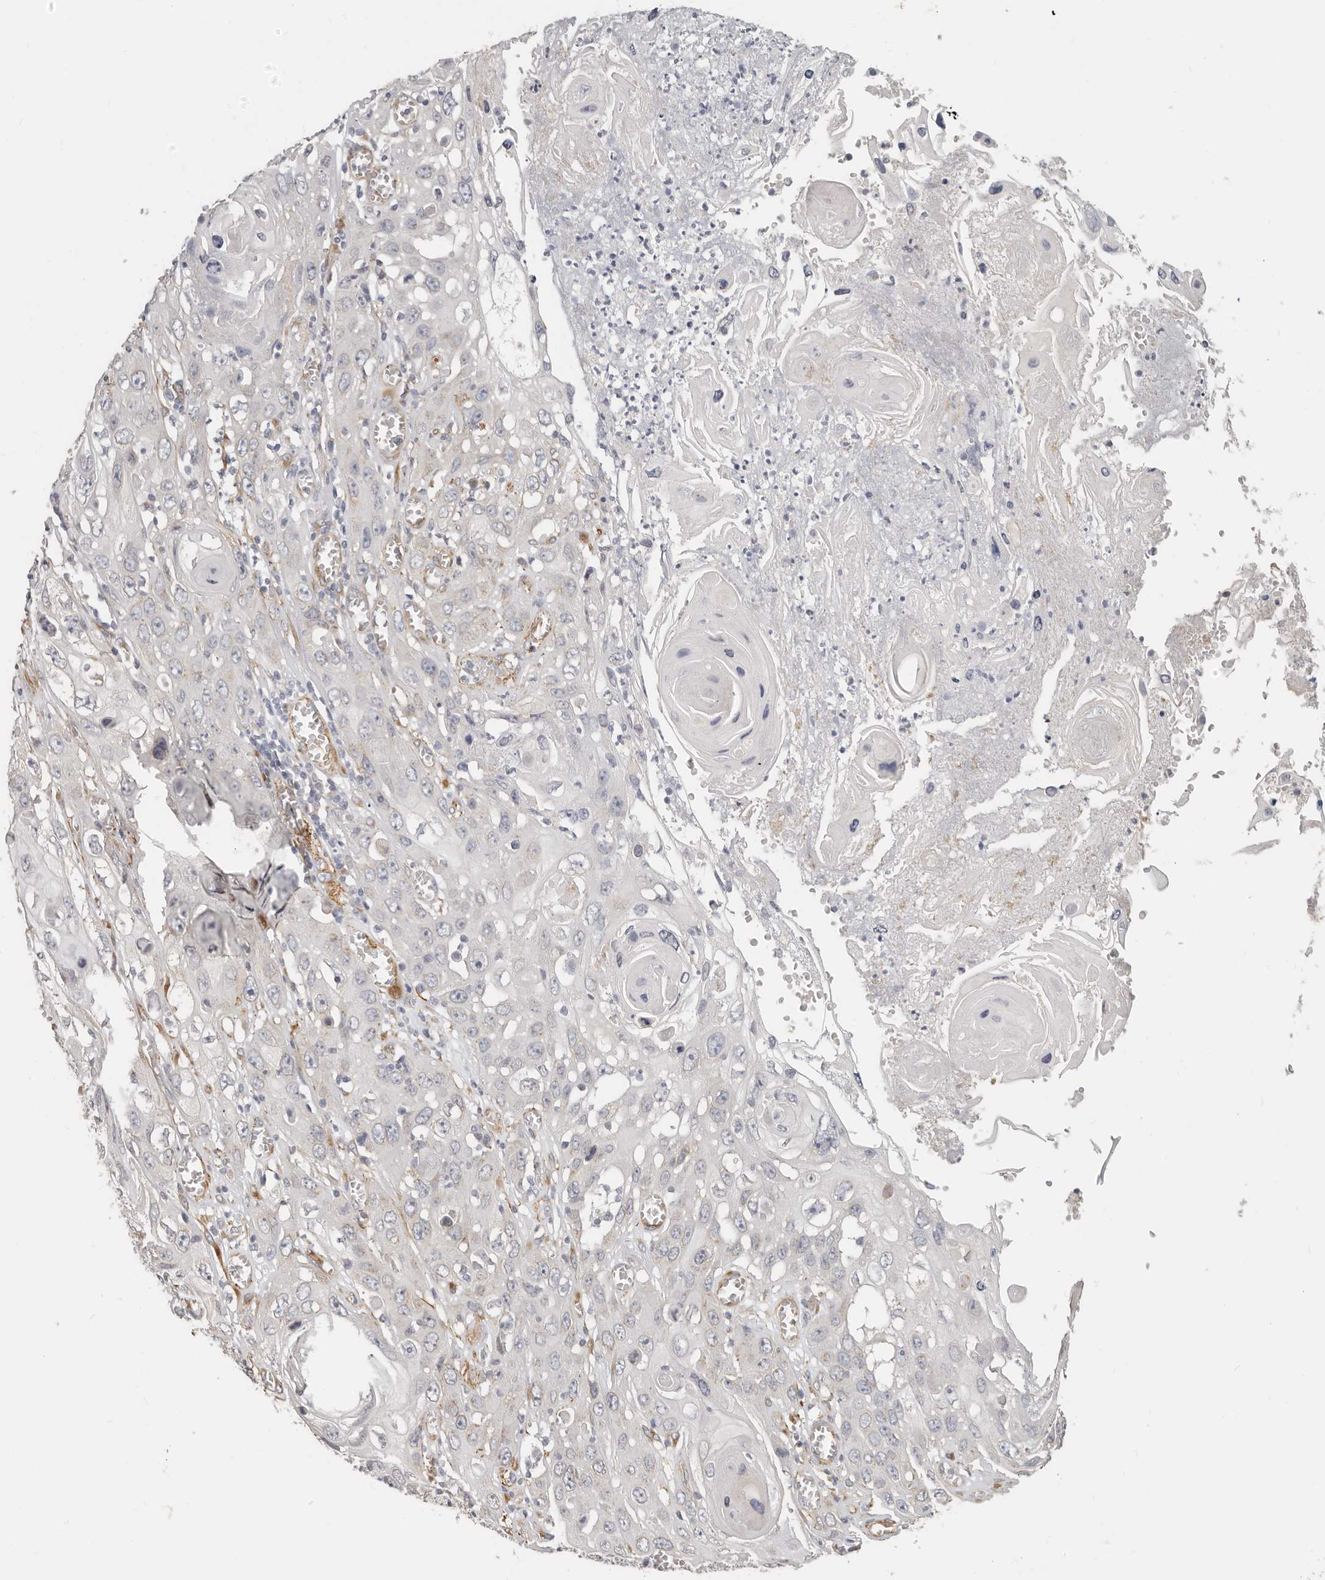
{"staining": {"intensity": "negative", "quantity": "none", "location": "none"}, "tissue": "skin cancer", "cell_type": "Tumor cells", "image_type": "cancer", "snomed": [{"axis": "morphology", "description": "Squamous cell carcinoma, NOS"}, {"axis": "topography", "description": "Skin"}], "caption": "This is a image of IHC staining of skin cancer, which shows no positivity in tumor cells.", "gene": "RABAC1", "patient": {"sex": "male", "age": 55}}